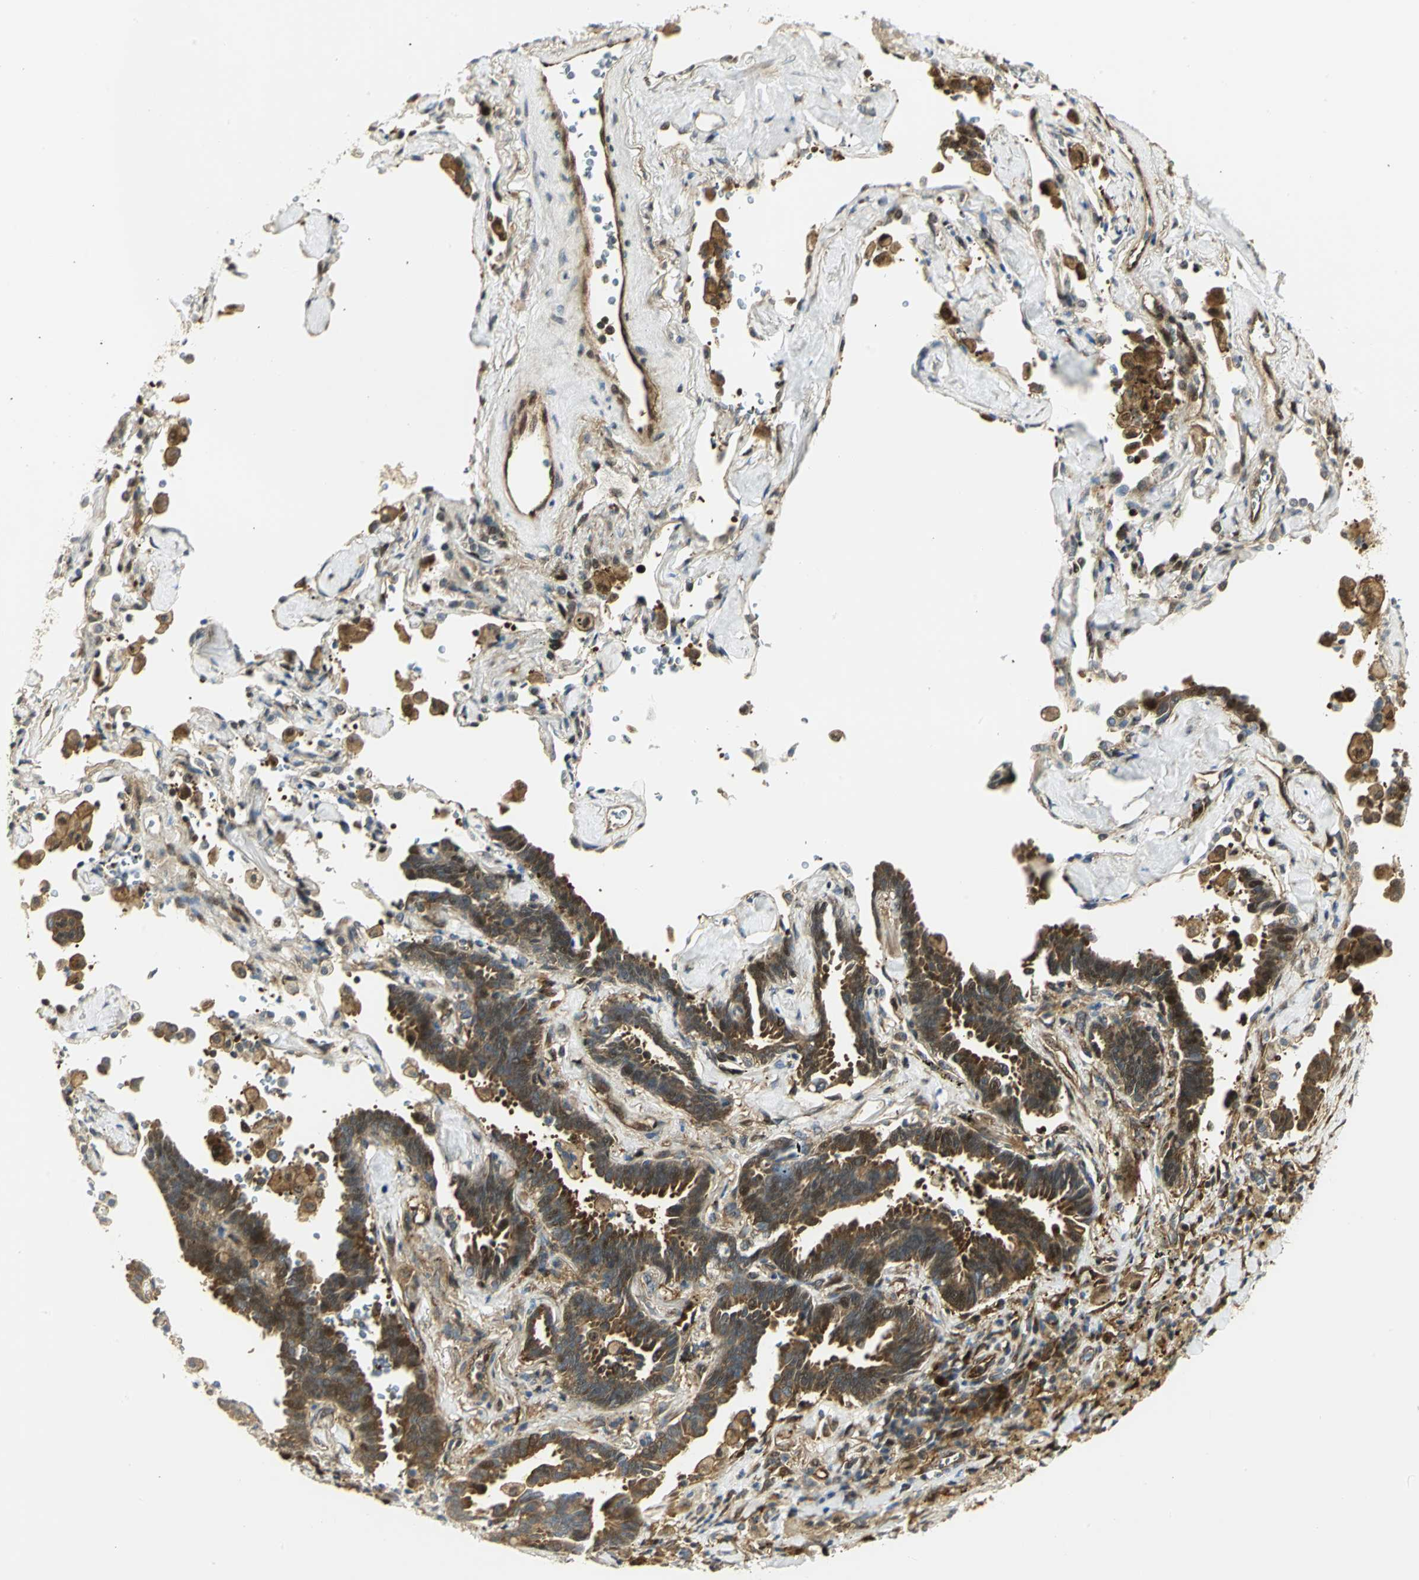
{"staining": {"intensity": "strong", "quantity": ">75%", "location": "cytoplasmic/membranous"}, "tissue": "lung cancer", "cell_type": "Tumor cells", "image_type": "cancer", "snomed": [{"axis": "morphology", "description": "Adenocarcinoma, NOS"}, {"axis": "topography", "description": "Lung"}], "caption": "This image exhibits lung cancer (adenocarcinoma) stained with immunohistochemistry (IHC) to label a protein in brown. The cytoplasmic/membranous of tumor cells show strong positivity for the protein. Nuclei are counter-stained blue.", "gene": "EEA1", "patient": {"sex": "female", "age": 64}}